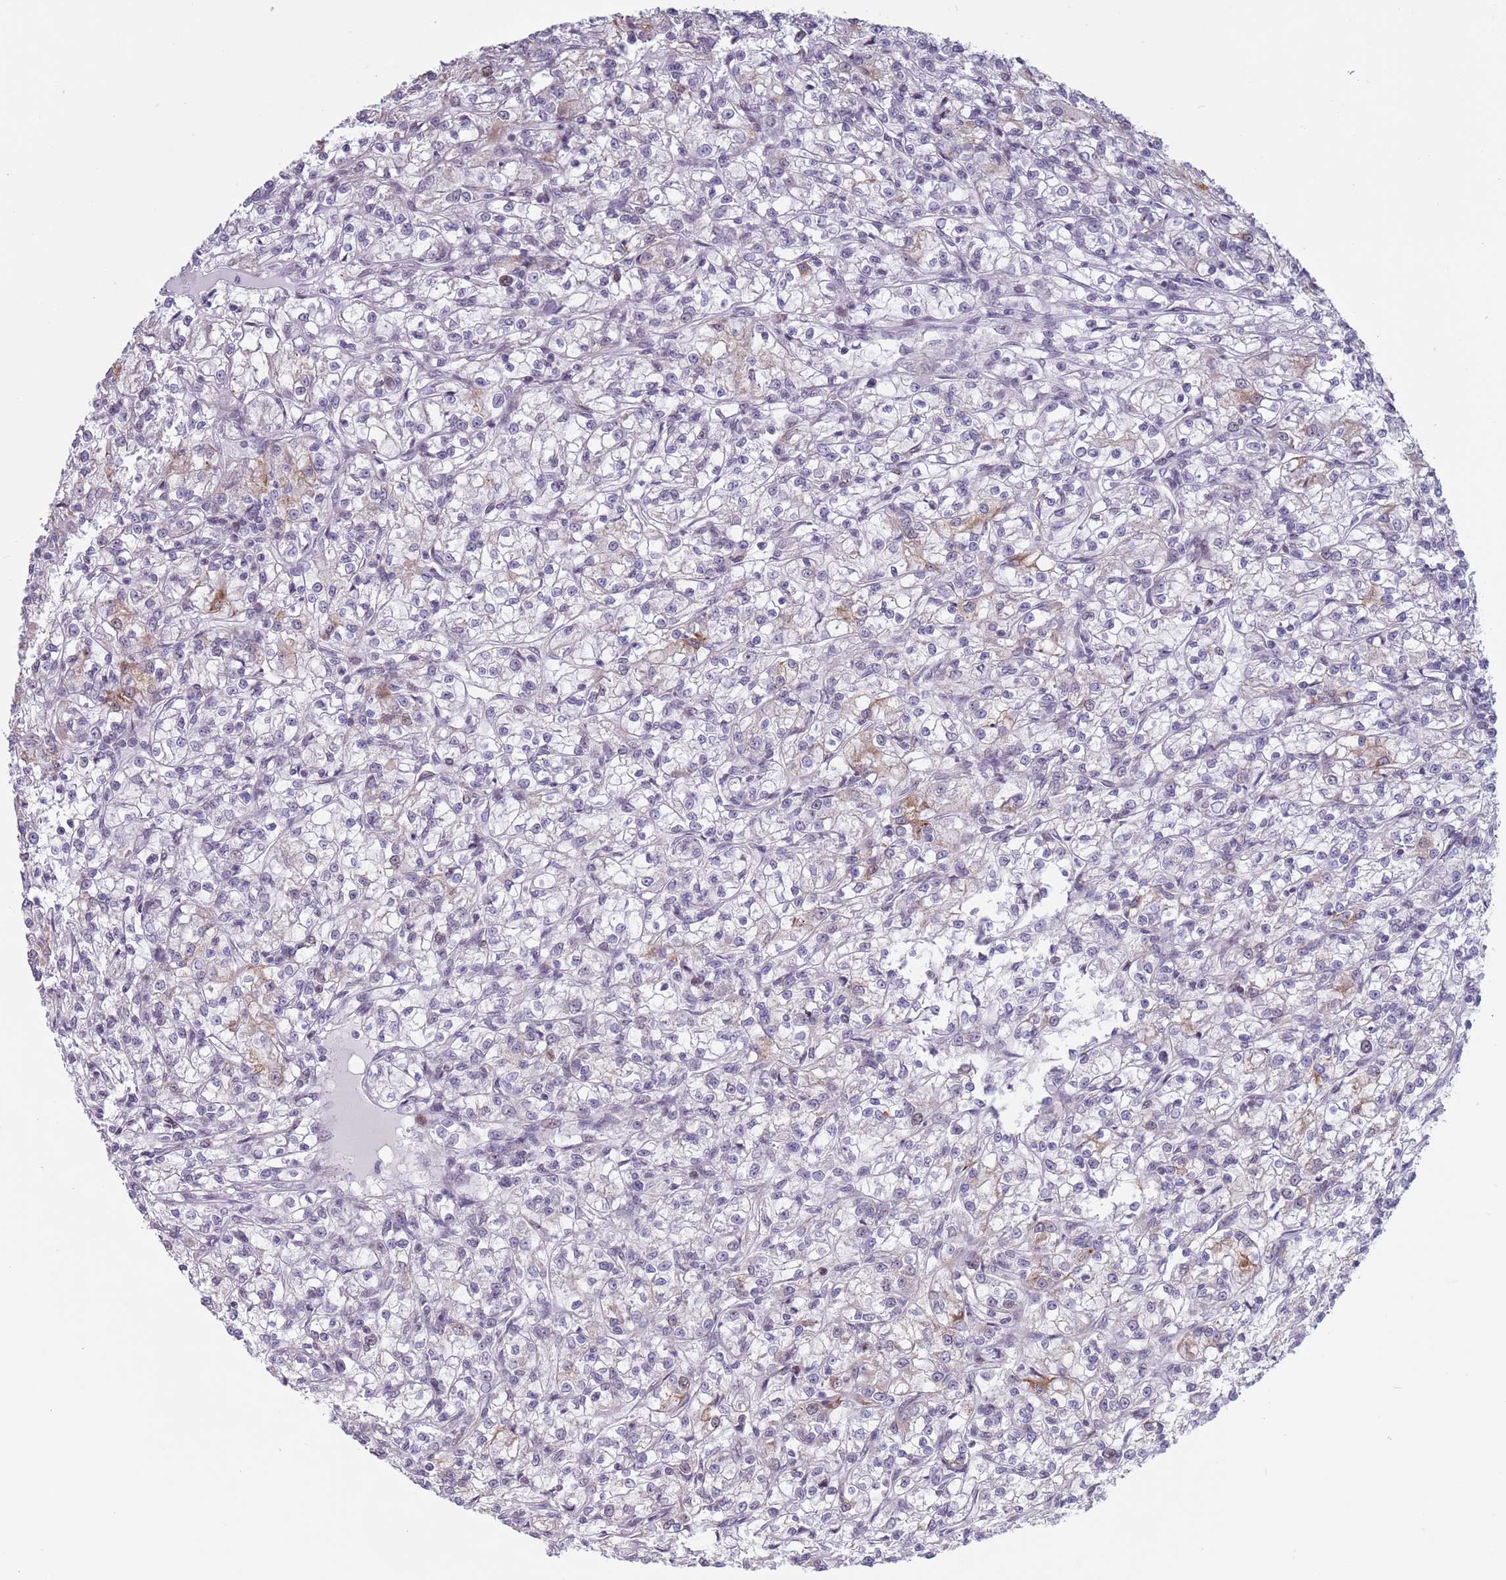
{"staining": {"intensity": "weak", "quantity": "<25%", "location": "cytoplasmic/membranous"}, "tissue": "renal cancer", "cell_type": "Tumor cells", "image_type": "cancer", "snomed": [{"axis": "morphology", "description": "Adenocarcinoma, NOS"}, {"axis": "topography", "description": "Kidney"}], "caption": "The immunohistochemistry (IHC) micrograph has no significant expression in tumor cells of renal cancer tissue.", "gene": "ZKSCAN2", "patient": {"sex": "female", "age": 59}}